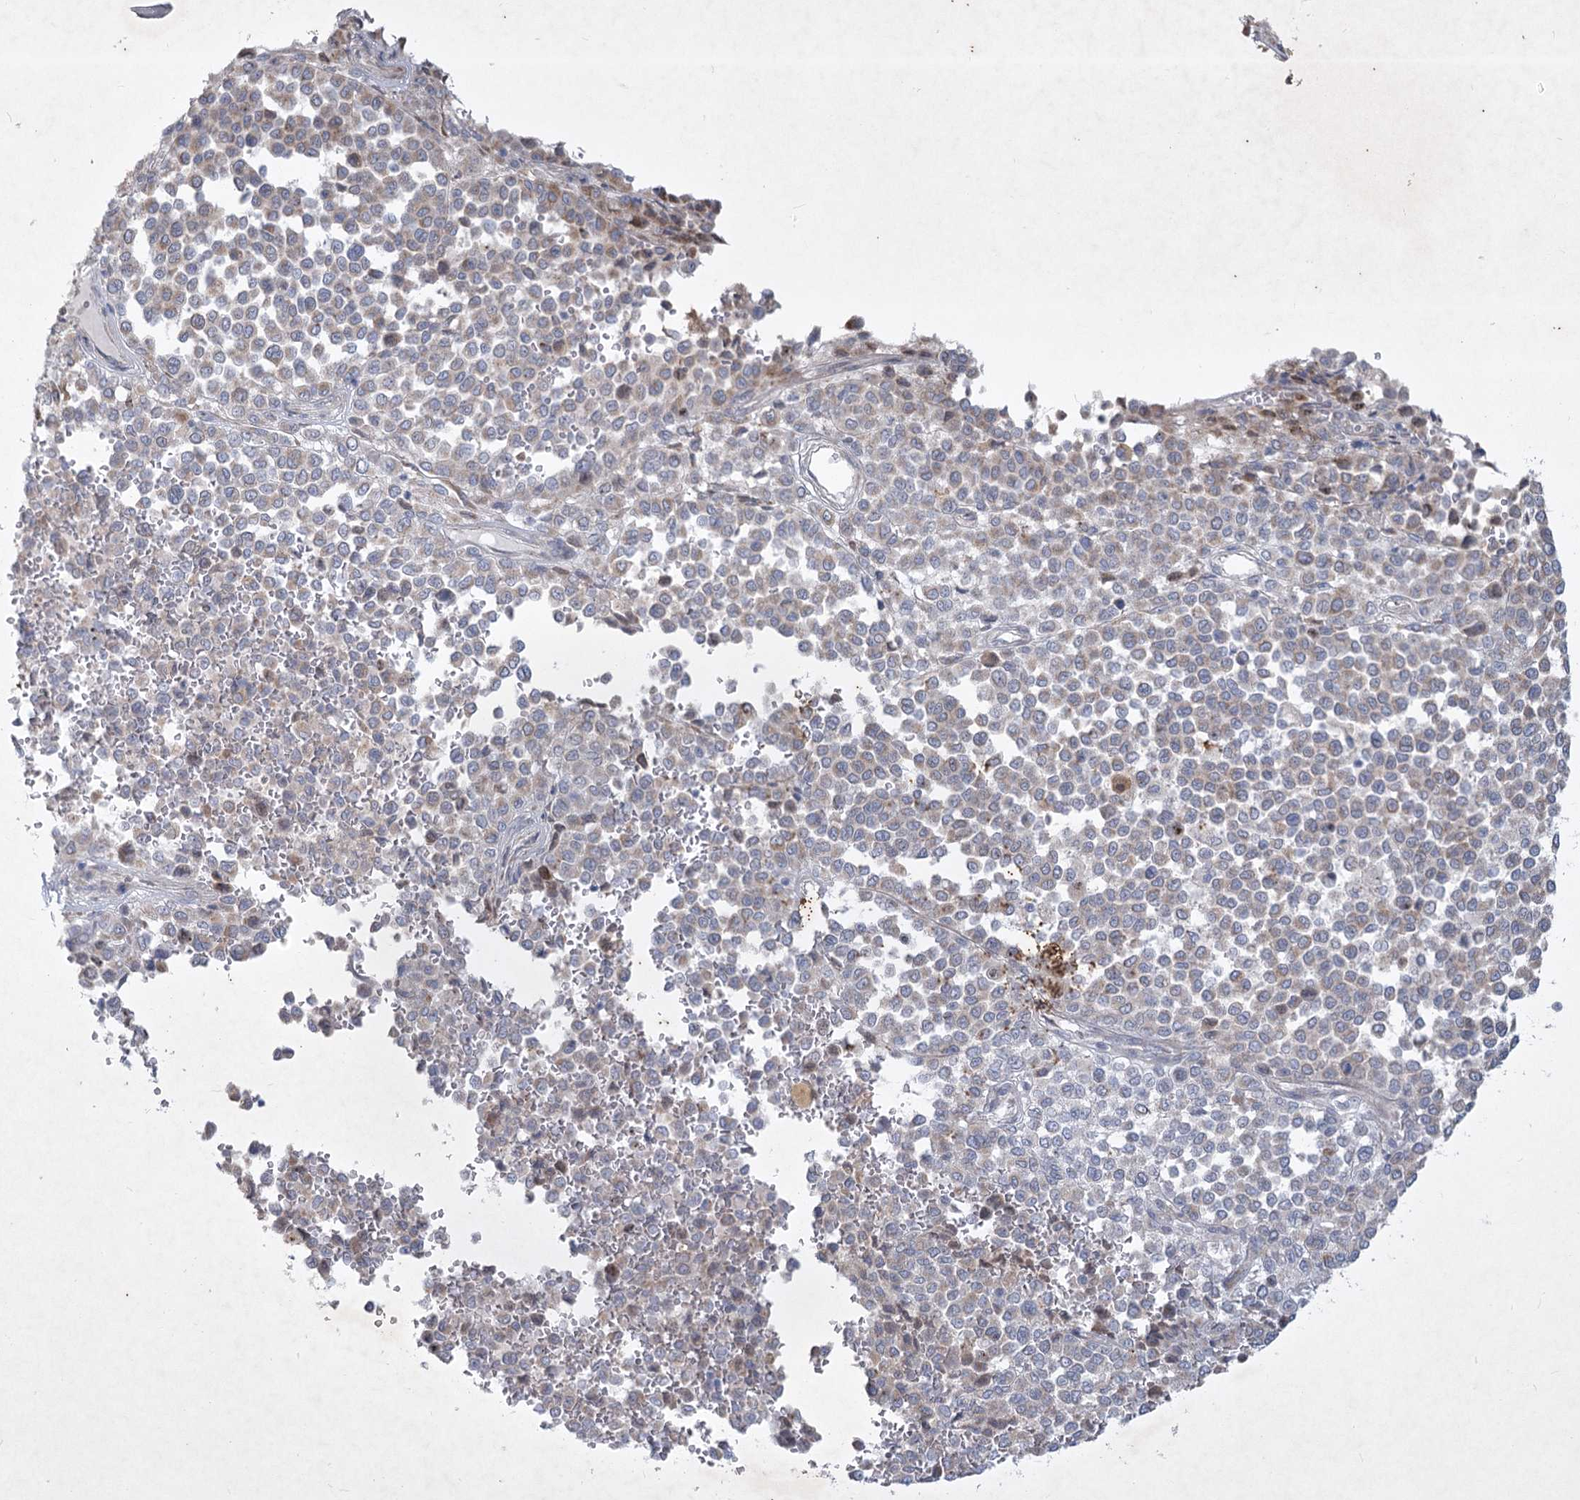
{"staining": {"intensity": "negative", "quantity": "none", "location": "none"}, "tissue": "melanoma", "cell_type": "Tumor cells", "image_type": "cancer", "snomed": [{"axis": "morphology", "description": "Malignant melanoma, Metastatic site"}, {"axis": "topography", "description": "Pancreas"}], "caption": "Immunohistochemistry photomicrograph of malignant melanoma (metastatic site) stained for a protein (brown), which displays no expression in tumor cells.", "gene": "PLA2G12A", "patient": {"sex": "female", "age": 30}}